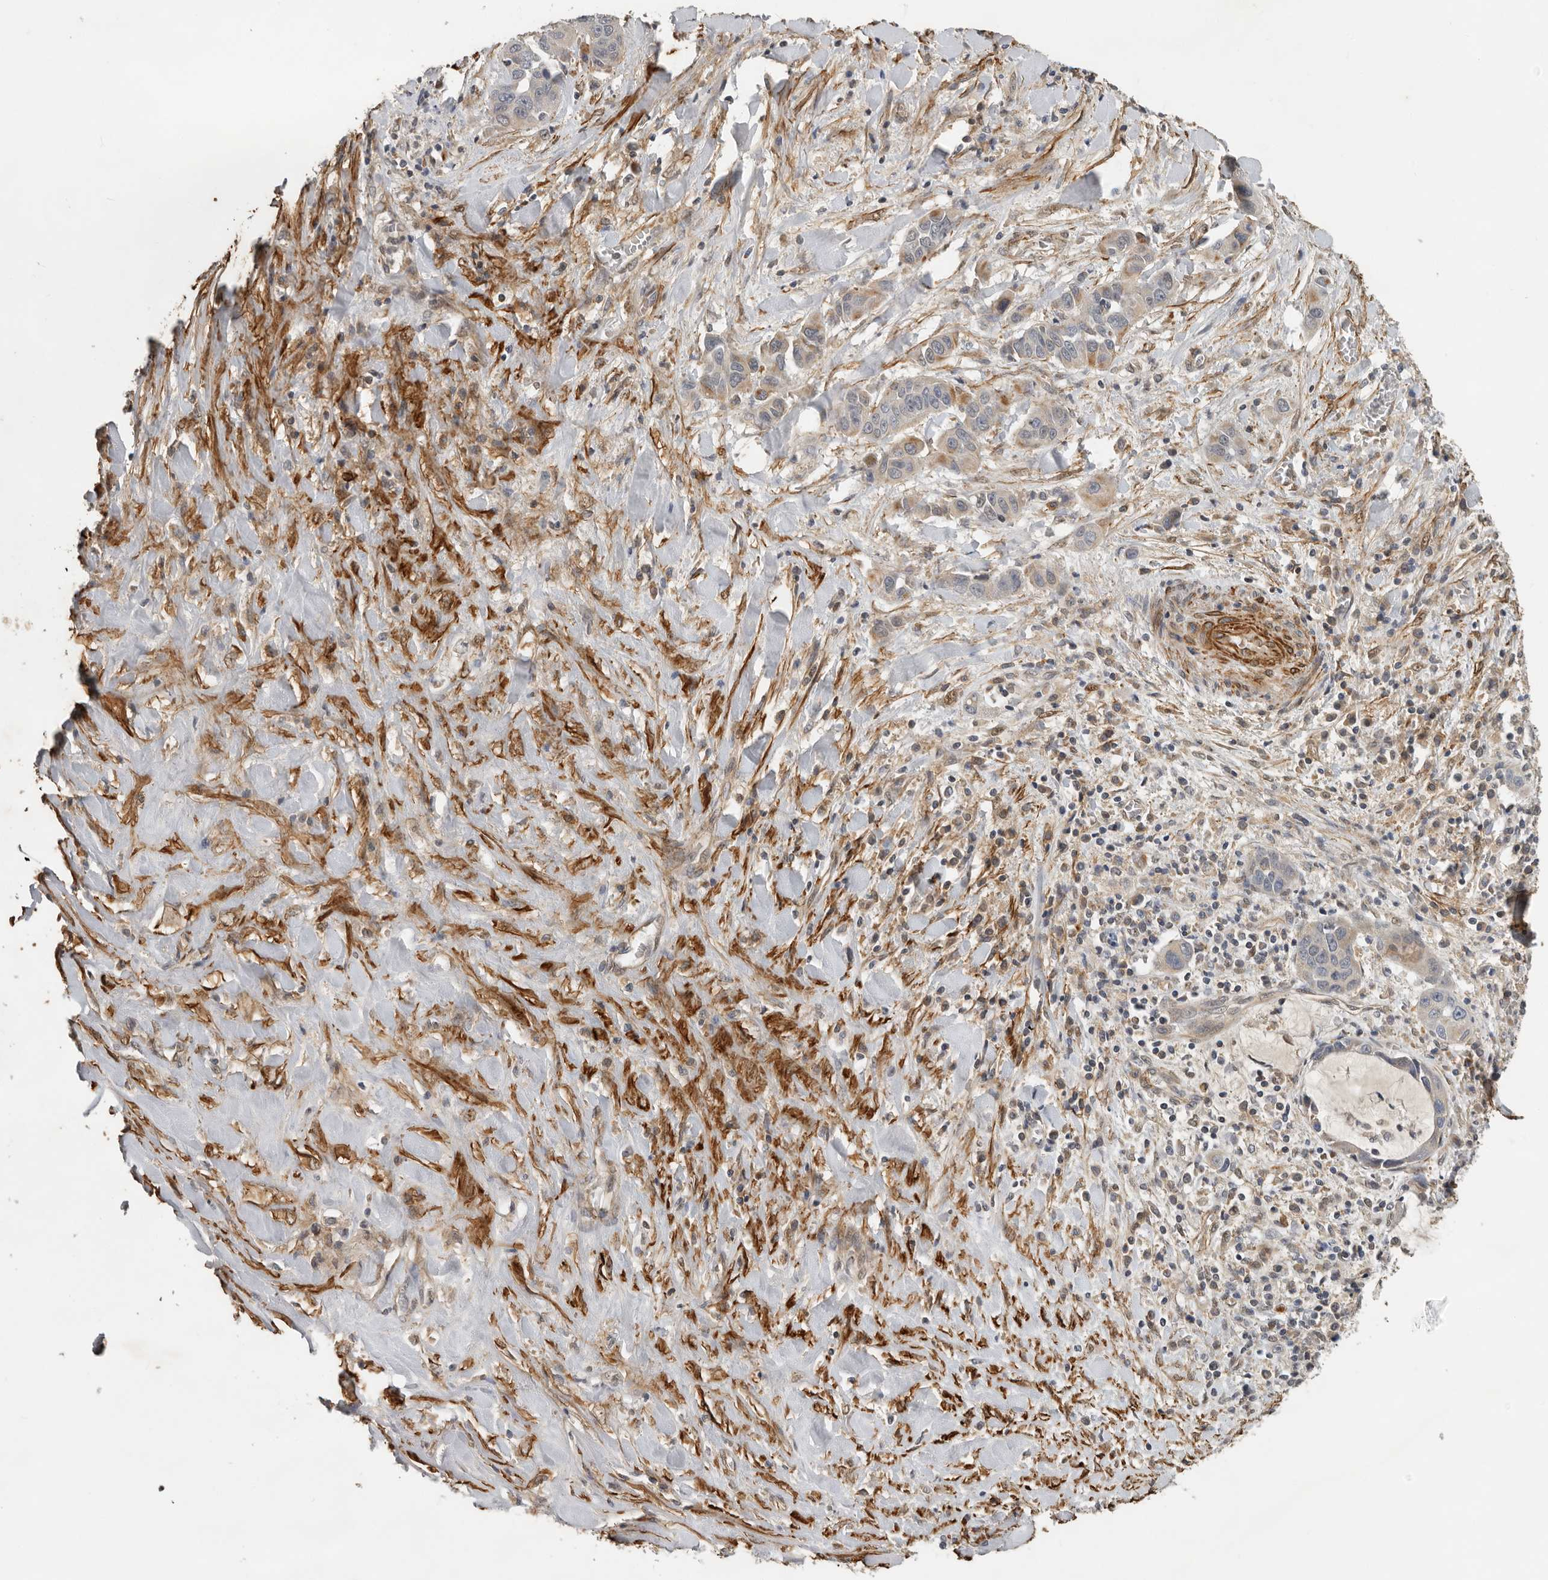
{"staining": {"intensity": "weak", "quantity": "<25%", "location": "cytoplasmic/membranous"}, "tissue": "liver cancer", "cell_type": "Tumor cells", "image_type": "cancer", "snomed": [{"axis": "morphology", "description": "Cholangiocarcinoma"}, {"axis": "topography", "description": "Liver"}], "caption": "A histopathology image of human cholangiocarcinoma (liver) is negative for staining in tumor cells.", "gene": "RNF157", "patient": {"sex": "female", "age": 52}}